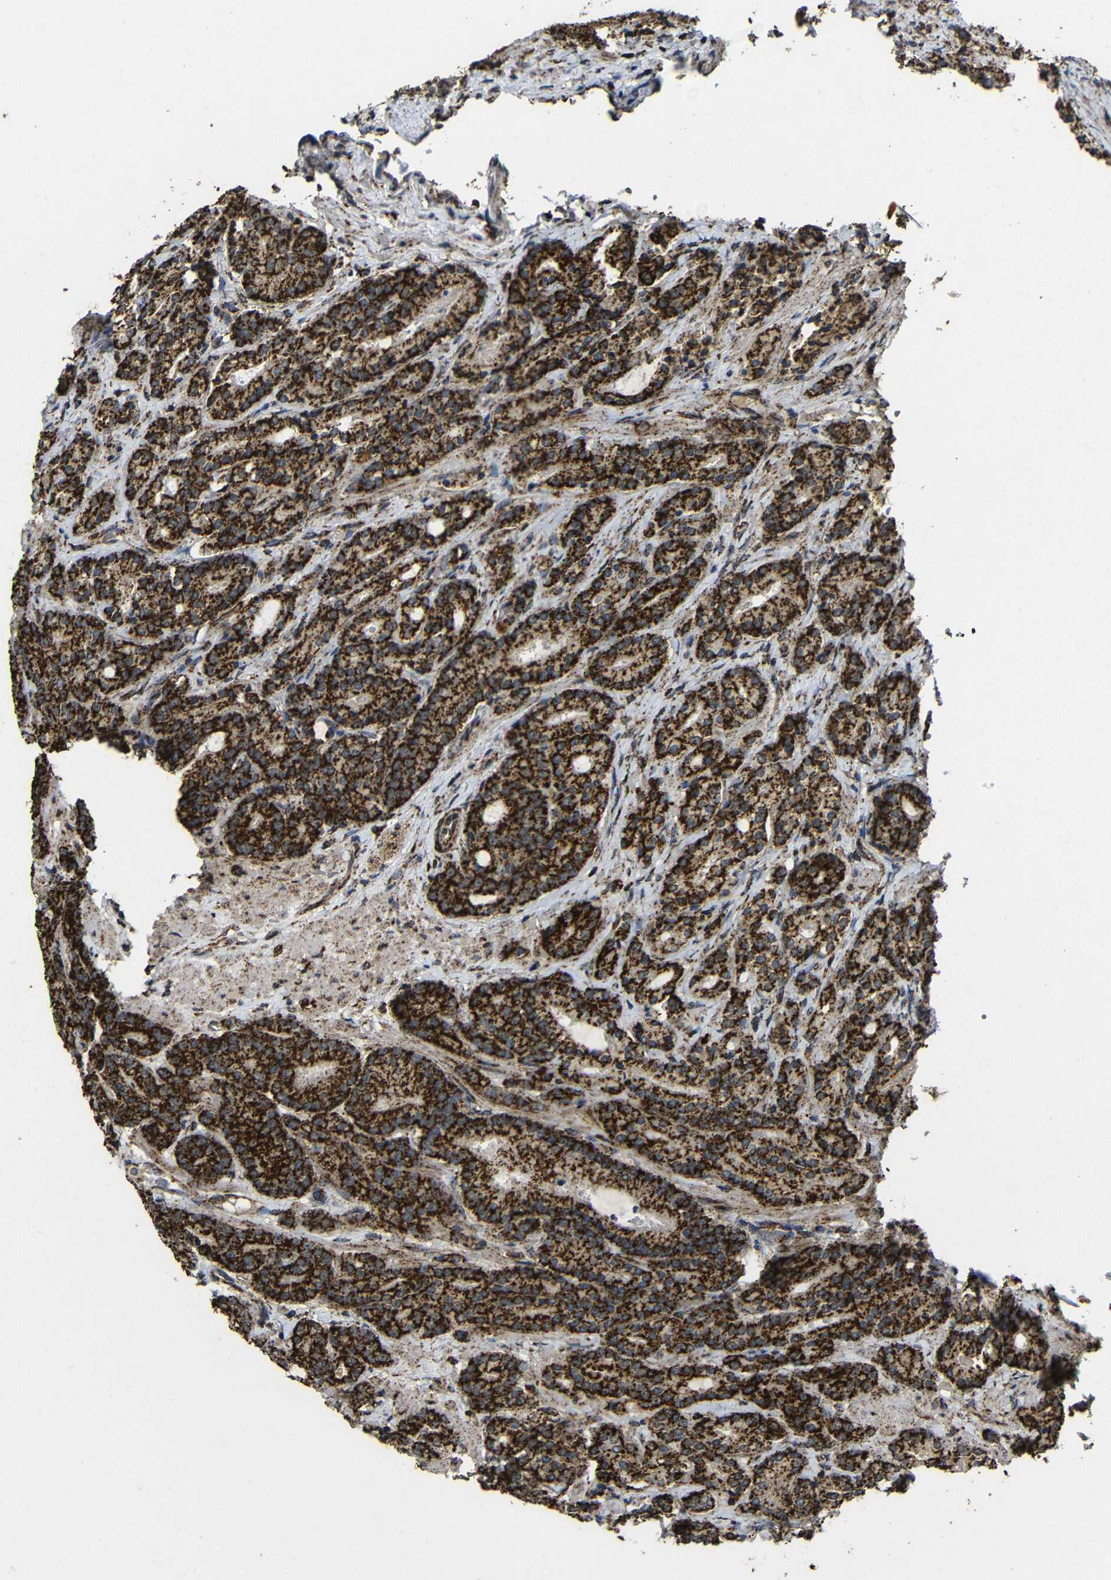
{"staining": {"intensity": "strong", "quantity": ">75%", "location": "cytoplasmic/membranous"}, "tissue": "prostate cancer", "cell_type": "Tumor cells", "image_type": "cancer", "snomed": [{"axis": "morphology", "description": "Adenocarcinoma, High grade"}, {"axis": "topography", "description": "Prostate"}], "caption": "Protein expression analysis of human prostate cancer (high-grade adenocarcinoma) reveals strong cytoplasmic/membranous staining in approximately >75% of tumor cells.", "gene": "ATP5F1A", "patient": {"sex": "male", "age": 61}}